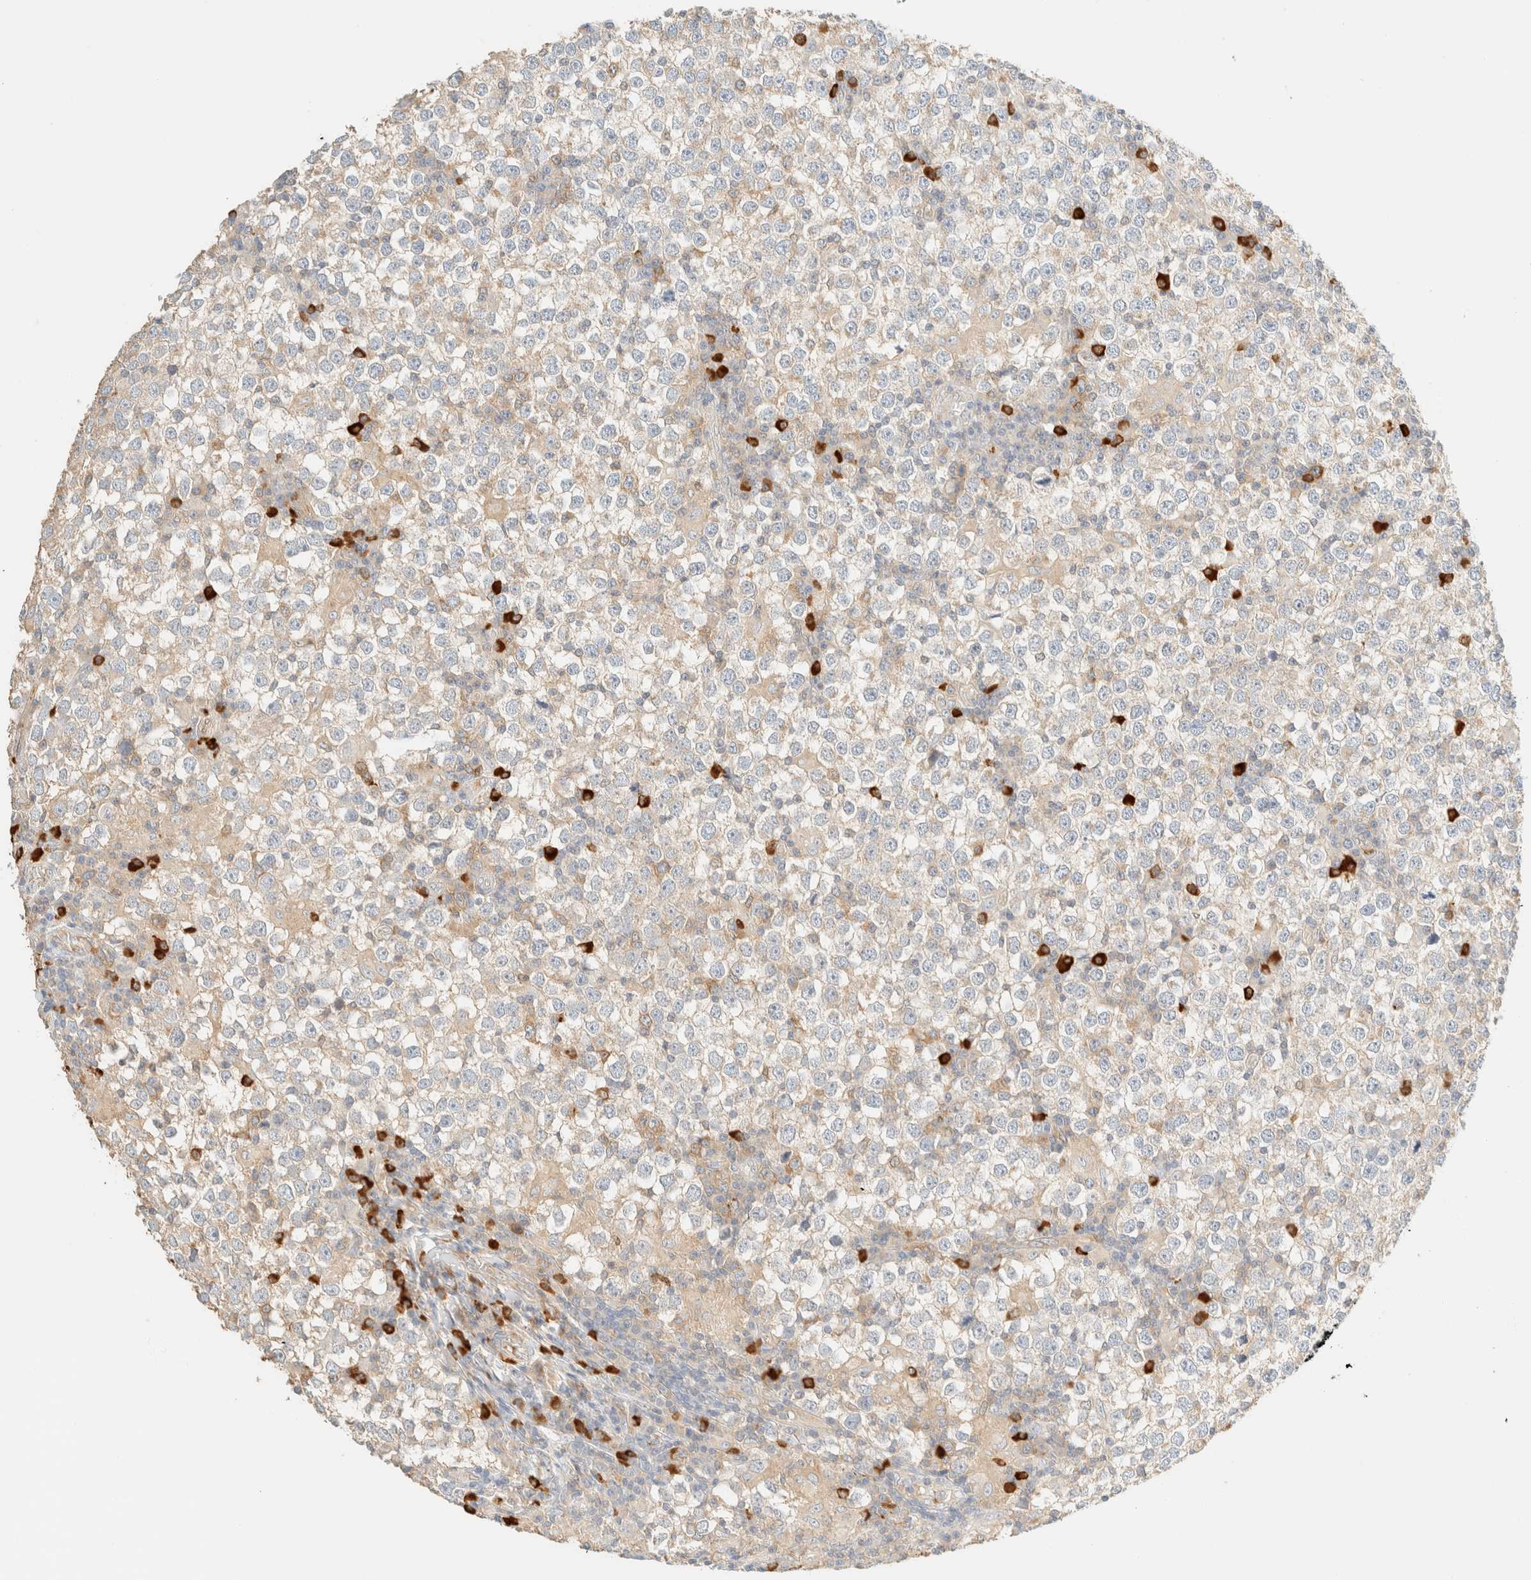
{"staining": {"intensity": "weak", "quantity": "<25%", "location": "cytoplasmic/membranous"}, "tissue": "testis cancer", "cell_type": "Tumor cells", "image_type": "cancer", "snomed": [{"axis": "morphology", "description": "Seminoma, NOS"}, {"axis": "topography", "description": "Testis"}], "caption": "Immunohistochemistry of human seminoma (testis) exhibits no positivity in tumor cells. Brightfield microscopy of immunohistochemistry stained with DAB (brown) and hematoxylin (blue), captured at high magnification.", "gene": "FHOD1", "patient": {"sex": "male", "age": 65}}